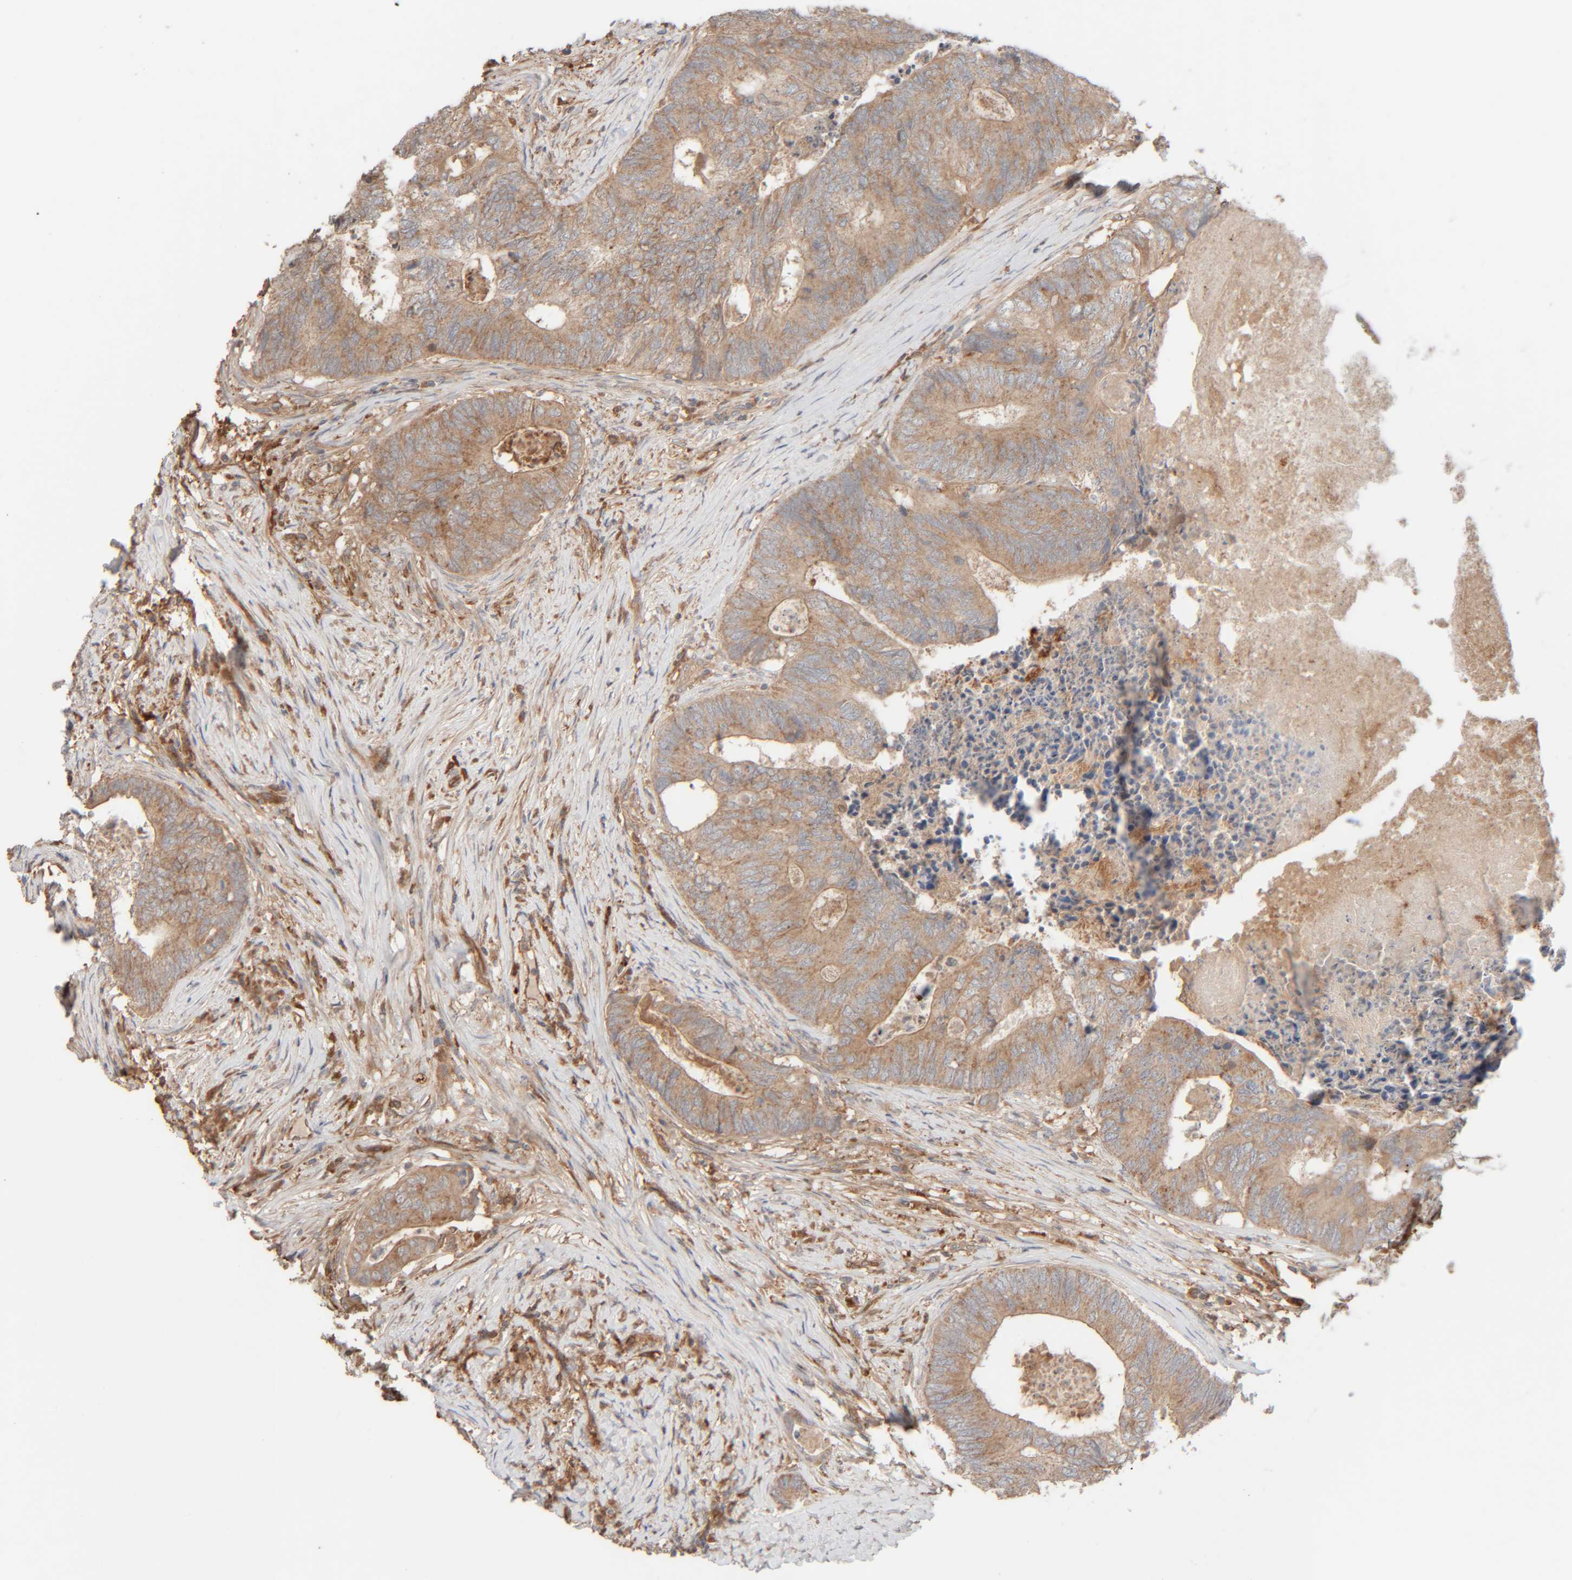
{"staining": {"intensity": "weak", "quantity": ">75%", "location": "cytoplasmic/membranous"}, "tissue": "colorectal cancer", "cell_type": "Tumor cells", "image_type": "cancer", "snomed": [{"axis": "morphology", "description": "Adenocarcinoma, NOS"}, {"axis": "topography", "description": "Colon"}], "caption": "This image reveals immunohistochemistry staining of human colorectal cancer (adenocarcinoma), with low weak cytoplasmic/membranous positivity in about >75% of tumor cells.", "gene": "TMEM192", "patient": {"sex": "female", "age": 67}}